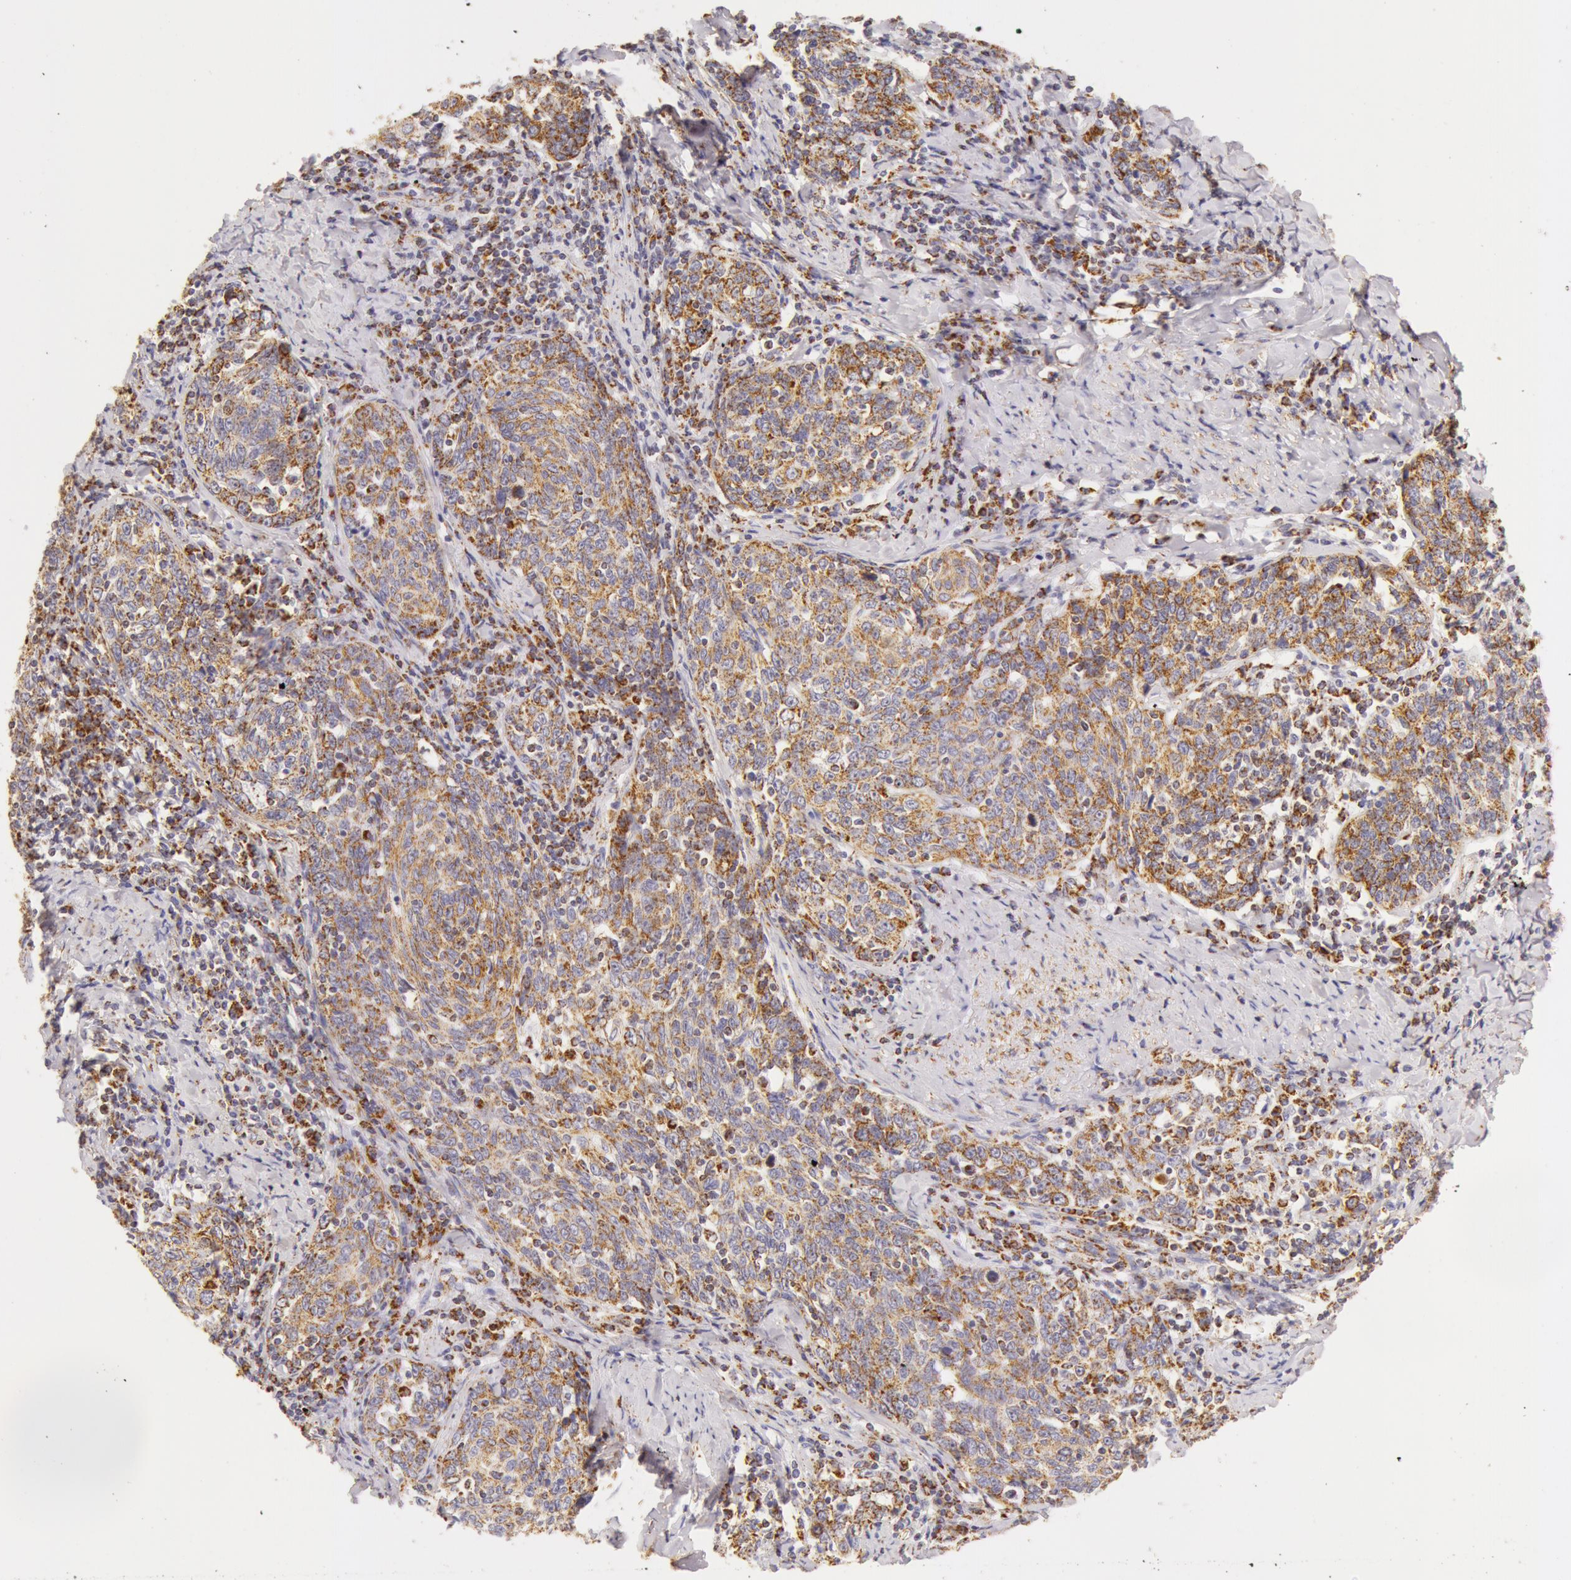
{"staining": {"intensity": "moderate", "quantity": ">75%", "location": "cytoplasmic/membranous"}, "tissue": "cervical cancer", "cell_type": "Tumor cells", "image_type": "cancer", "snomed": [{"axis": "morphology", "description": "Squamous cell carcinoma, NOS"}, {"axis": "topography", "description": "Cervix"}], "caption": "IHC micrograph of neoplastic tissue: human cervical cancer (squamous cell carcinoma) stained using immunohistochemistry shows medium levels of moderate protein expression localized specifically in the cytoplasmic/membranous of tumor cells, appearing as a cytoplasmic/membranous brown color.", "gene": "ATP5F1B", "patient": {"sex": "female", "age": 41}}